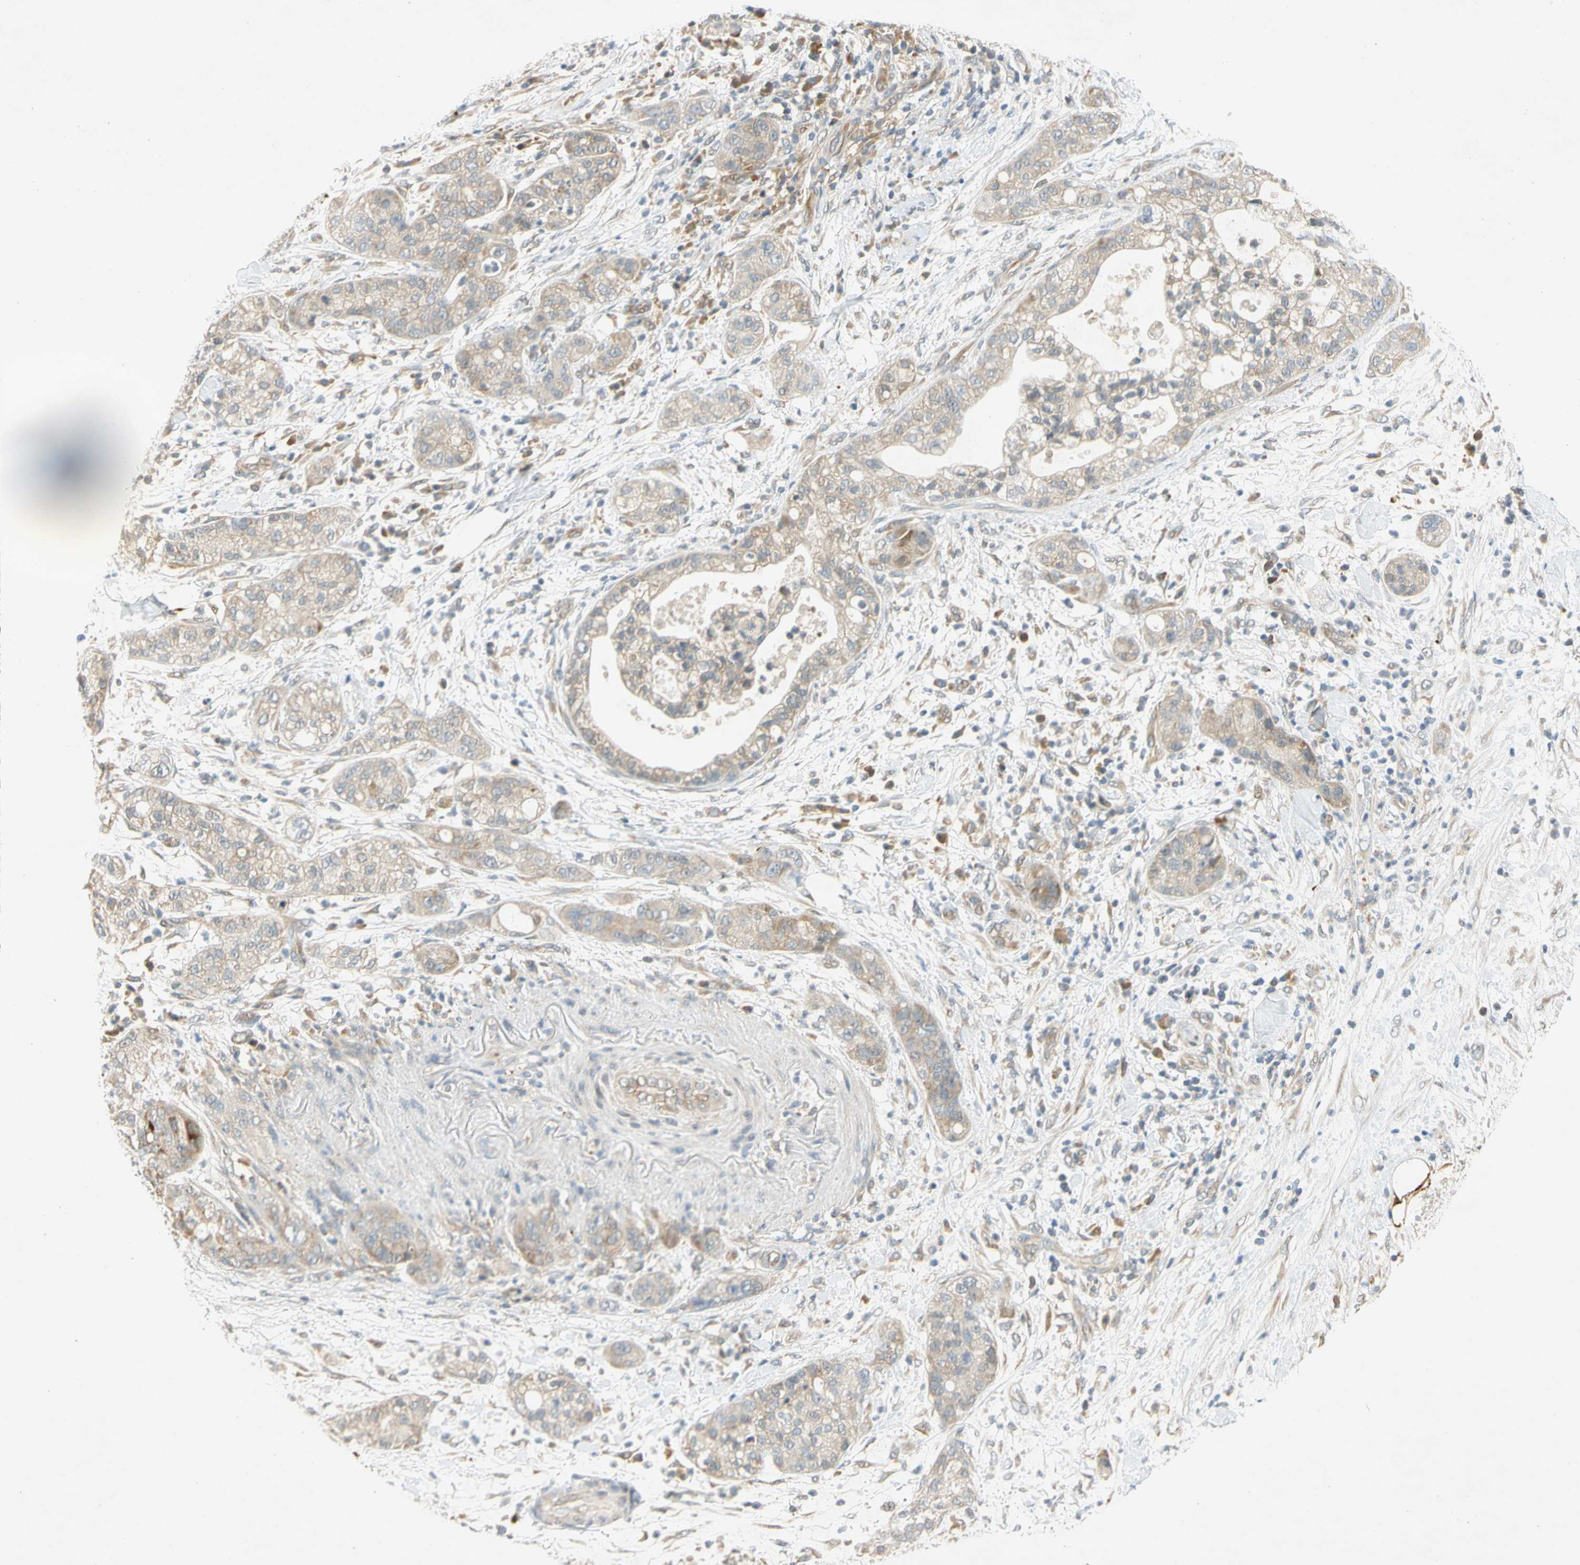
{"staining": {"intensity": "weak", "quantity": ">75%", "location": "cytoplasmic/membranous"}, "tissue": "pancreatic cancer", "cell_type": "Tumor cells", "image_type": "cancer", "snomed": [{"axis": "morphology", "description": "Adenocarcinoma, NOS"}, {"axis": "topography", "description": "Pancreas"}], "caption": "Protein analysis of adenocarcinoma (pancreatic) tissue shows weak cytoplasmic/membranous positivity in about >75% of tumor cells.", "gene": "GATD1", "patient": {"sex": "female", "age": 78}}